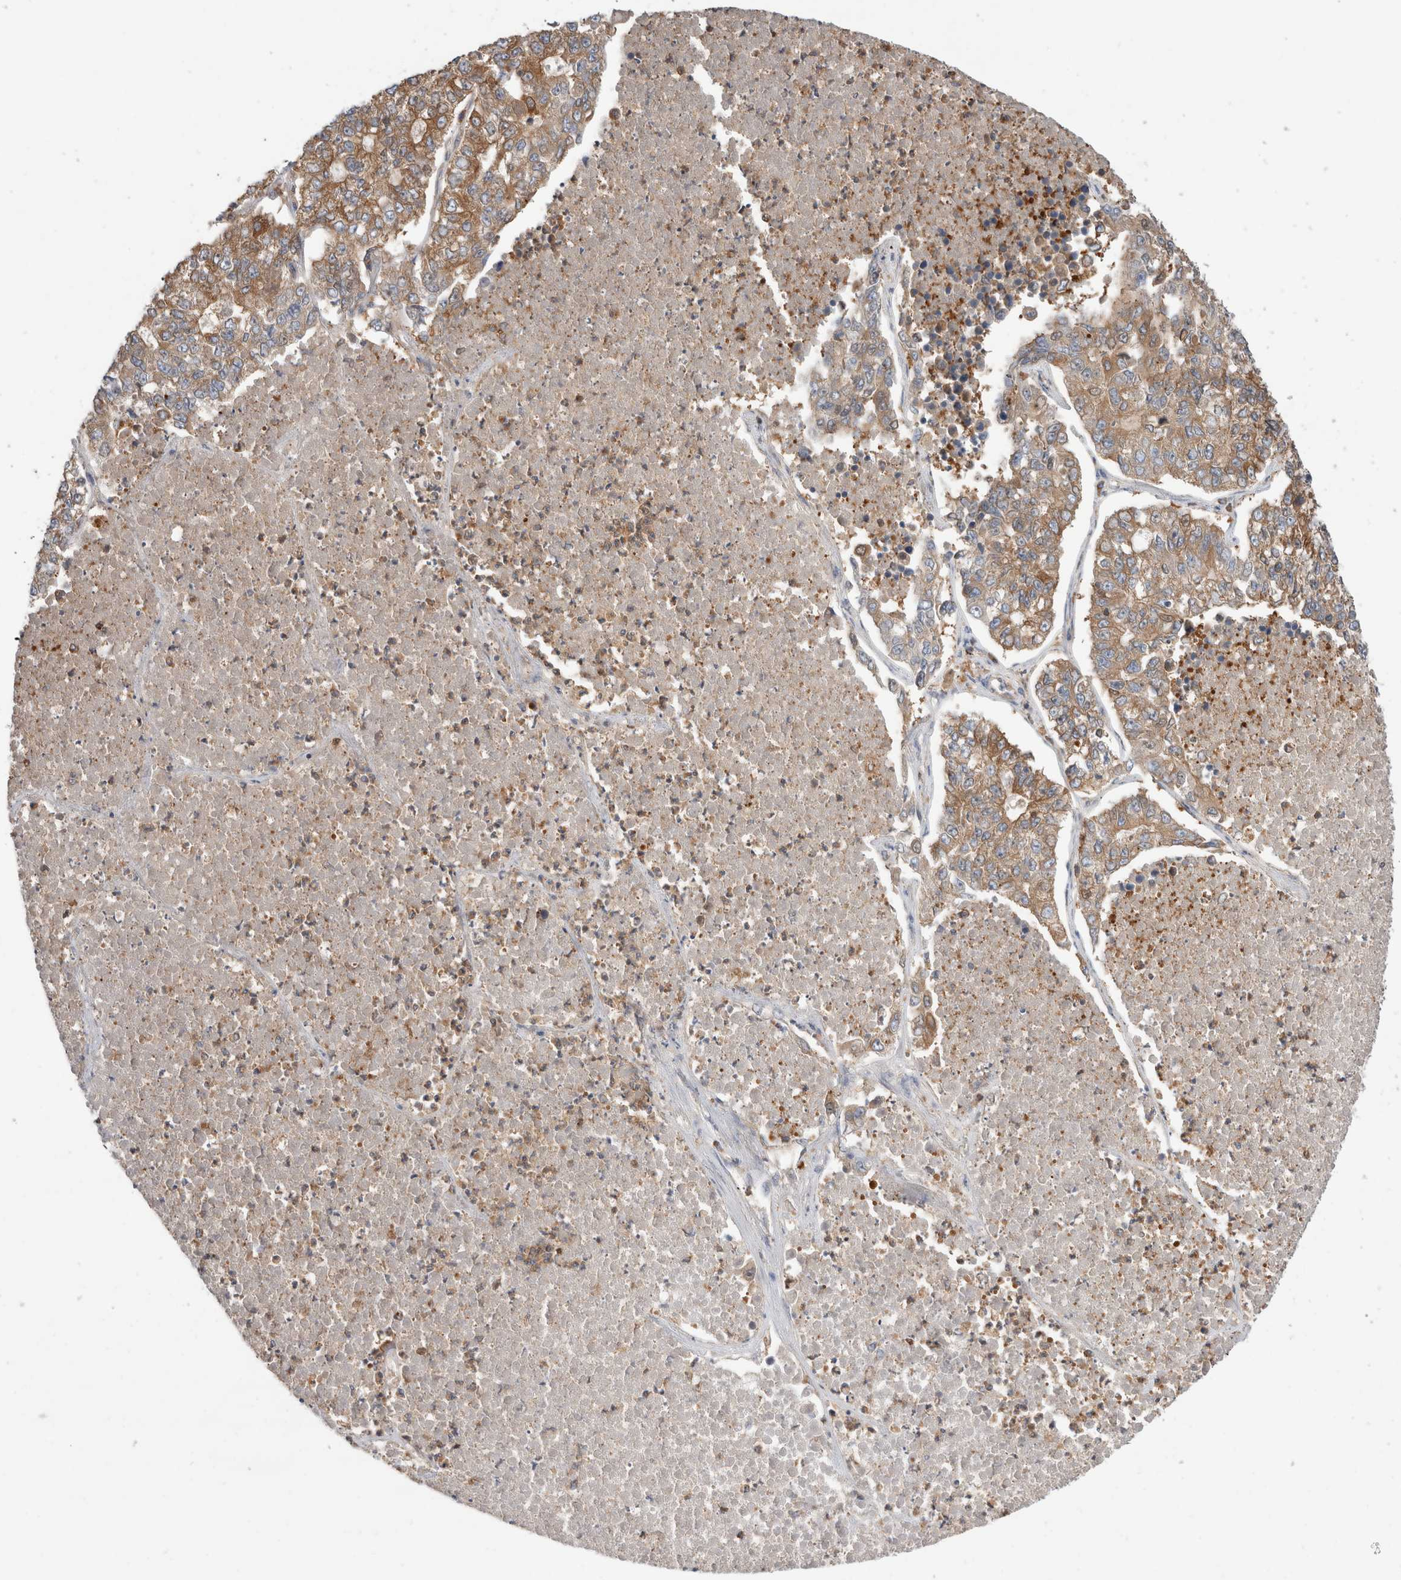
{"staining": {"intensity": "moderate", "quantity": ">75%", "location": "cytoplasmic/membranous"}, "tissue": "lung cancer", "cell_type": "Tumor cells", "image_type": "cancer", "snomed": [{"axis": "morphology", "description": "Adenocarcinoma, NOS"}, {"axis": "topography", "description": "Lung"}], "caption": "Lung adenocarcinoma stained for a protein (brown) exhibits moderate cytoplasmic/membranous positive expression in about >75% of tumor cells.", "gene": "KLHL14", "patient": {"sex": "male", "age": 49}}